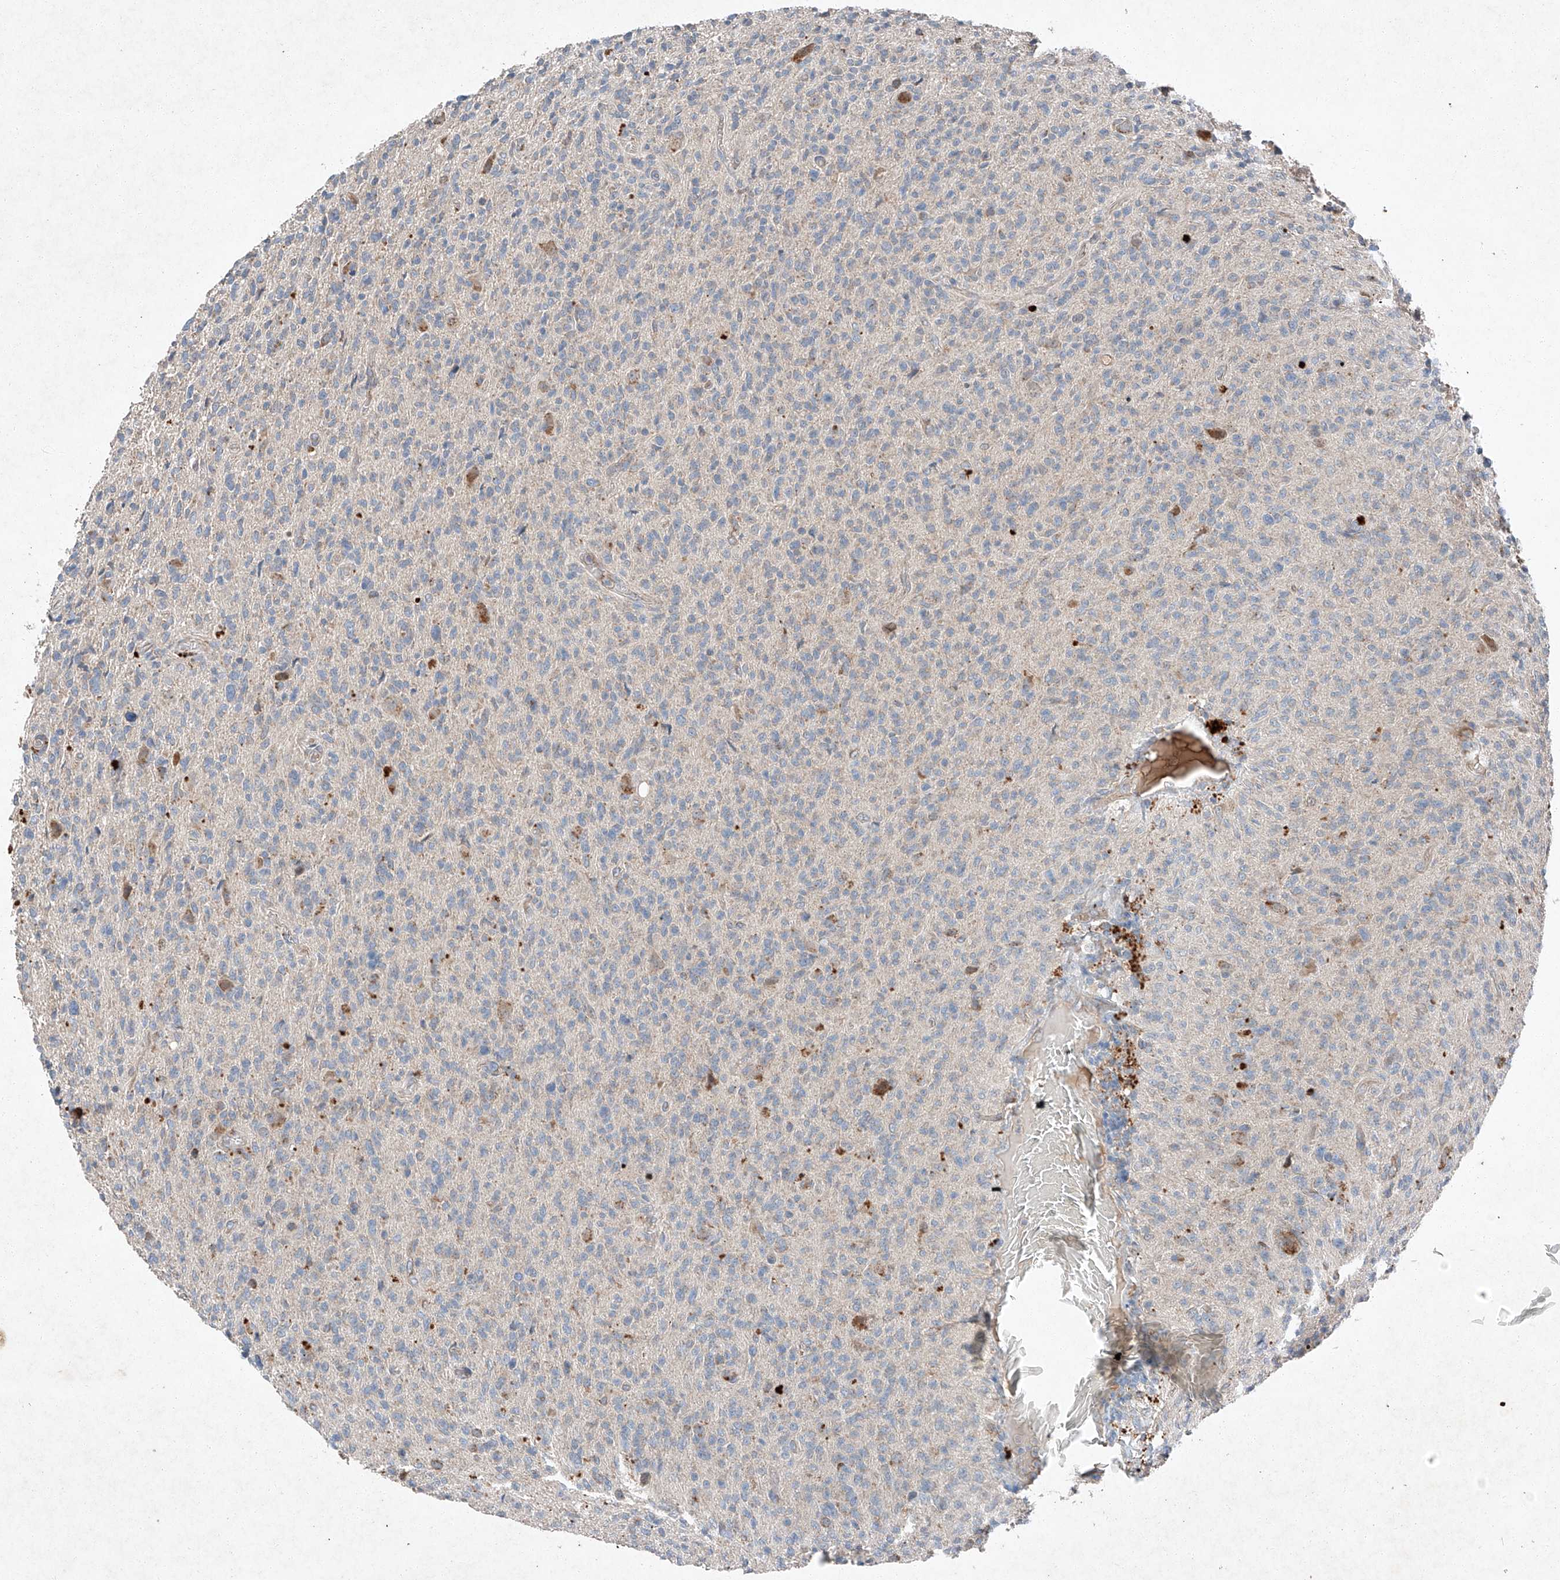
{"staining": {"intensity": "negative", "quantity": "none", "location": "none"}, "tissue": "glioma", "cell_type": "Tumor cells", "image_type": "cancer", "snomed": [{"axis": "morphology", "description": "Glioma, malignant, High grade"}, {"axis": "topography", "description": "Brain"}], "caption": "A high-resolution image shows IHC staining of glioma, which shows no significant staining in tumor cells. (DAB (3,3'-diaminobenzidine) immunohistochemistry, high magnification).", "gene": "RUSC1", "patient": {"sex": "female", "age": 57}}